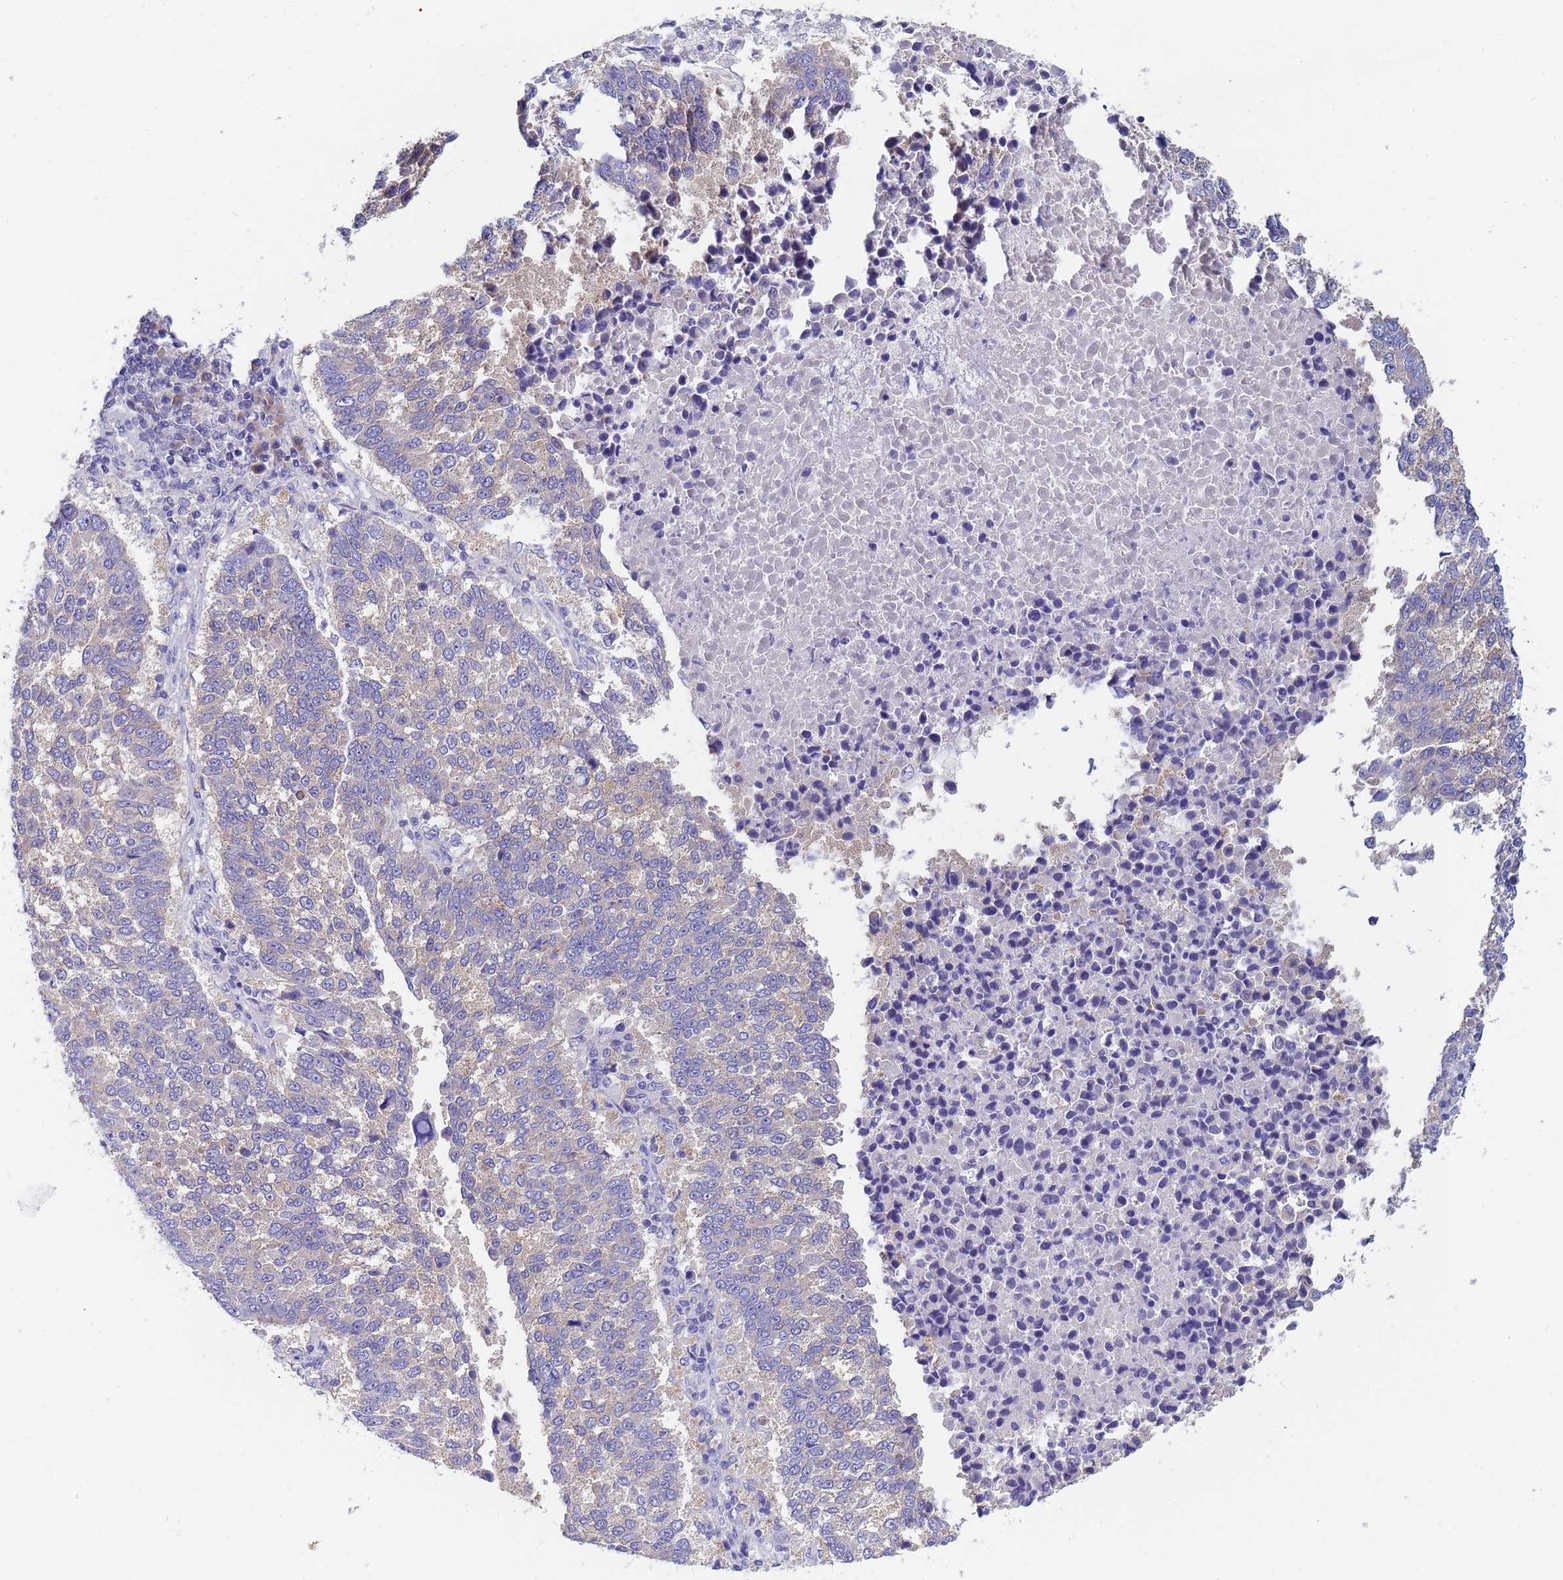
{"staining": {"intensity": "negative", "quantity": "none", "location": "none"}, "tissue": "lung cancer", "cell_type": "Tumor cells", "image_type": "cancer", "snomed": [{"axis": "morphology", "description": "Squamous cell carcinoma, NOS"}, {"axis": "topography", "description": "Lung"}], "caption": "Human lung cancer stained for a protein using IHC reveals no expression in tumor cells.", "gene": "UBE2O", "patient": {"sex": "male", "age": 73}}